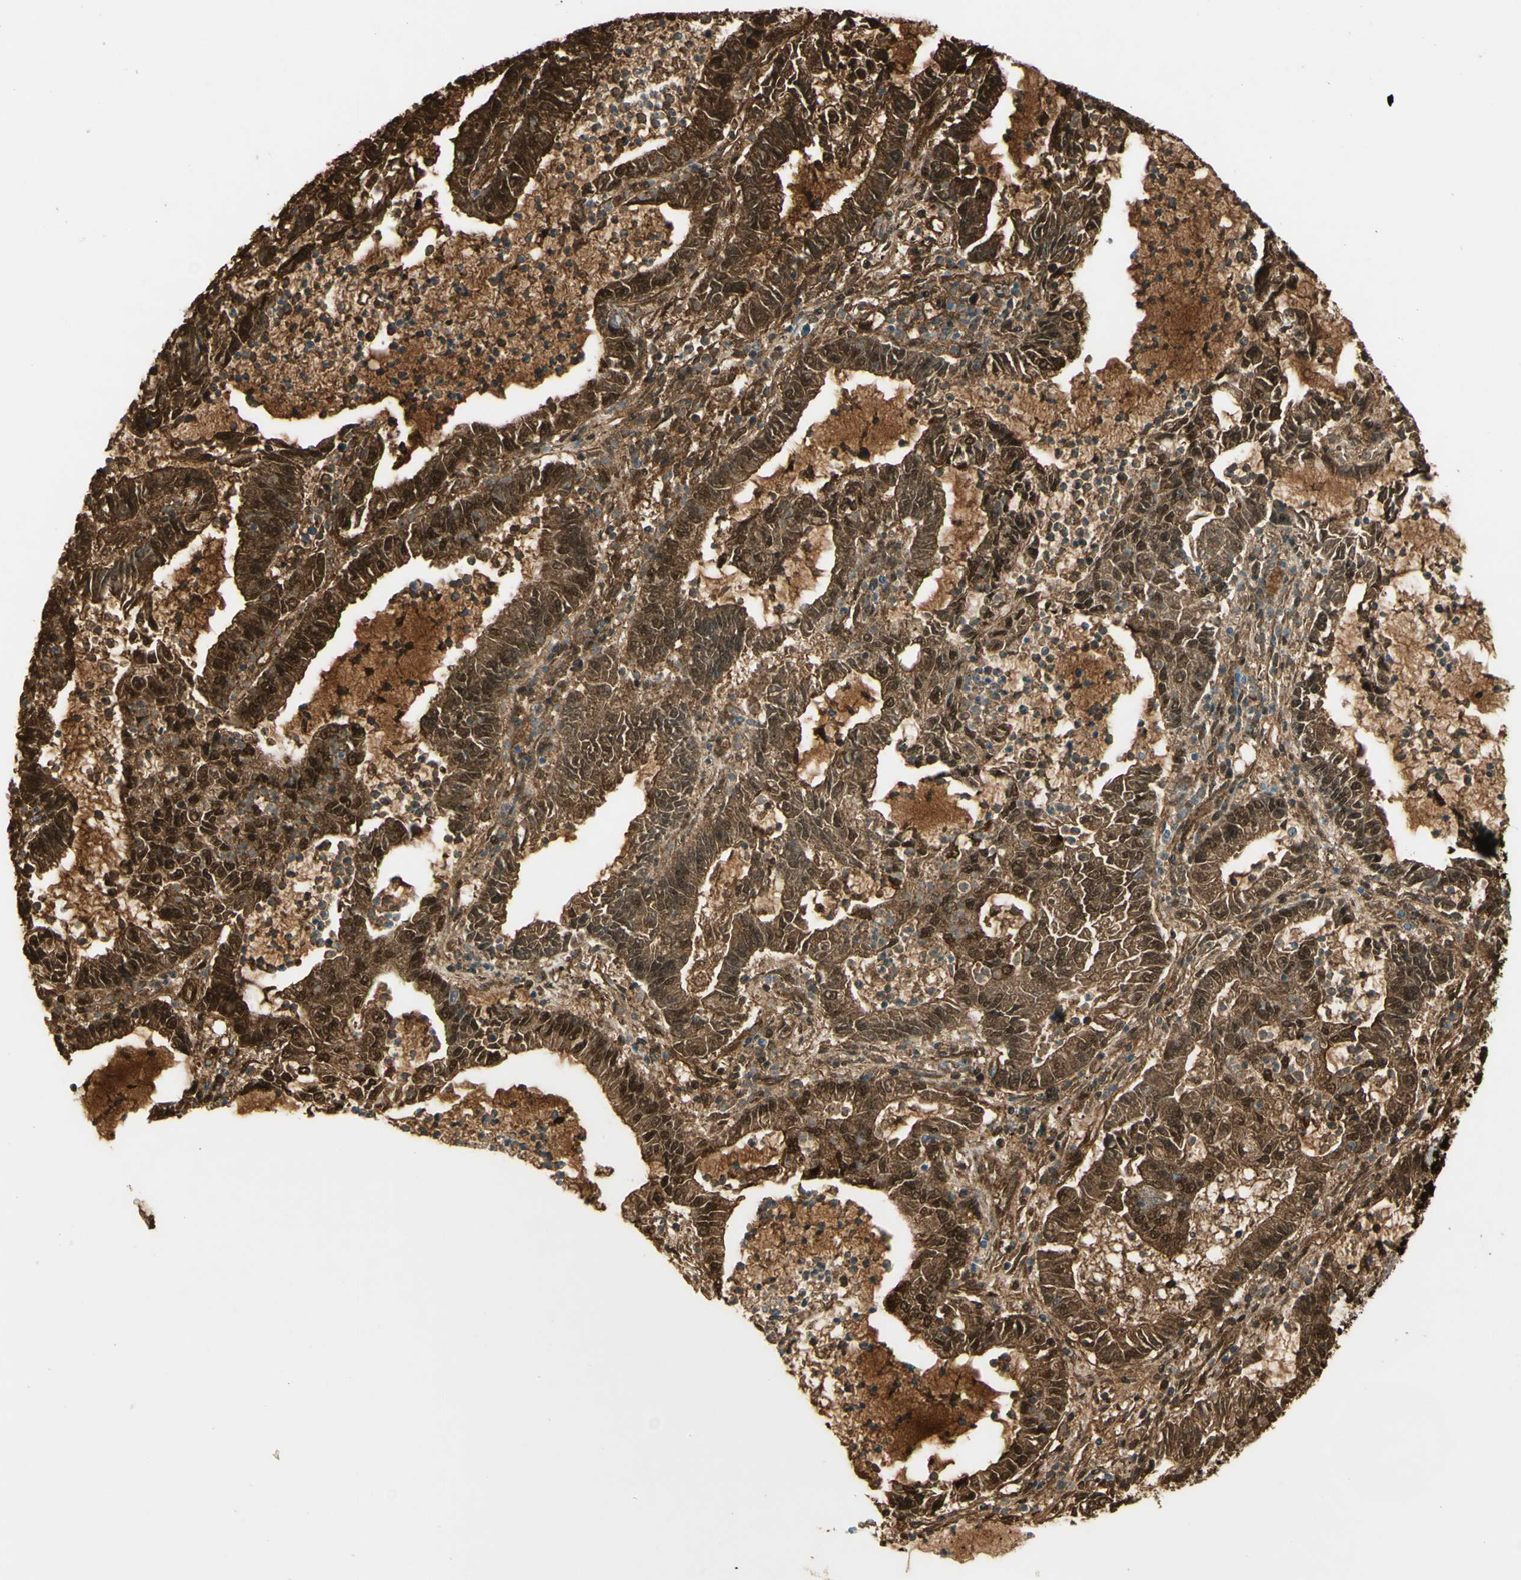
{"staining": {"intensity": "strong", "quantity": ">75%", "location": "cytoplasmic/membranous,nuclear"}, "tissue": "lung cancer", "cell_type": "Tumor cells", "image_type": "cancer", "snomed": [{"axis": "morphology", "description": "Adenocarcinoma, NOS"}, {"axis": "topography", "description": "Lung"}], "caption": "Protein expression analysis of human adenocarcinoma (lung) reveals strong cytoplasmic/membranous and nuclear positivity in approximately >75% of tumor cells. (DAB (3,3'-diaminobenzidine) = brown stain, brightfield microscopy at high magnification).", "gene": "TNN", "patient": {"sex": "female", "age": 51}}